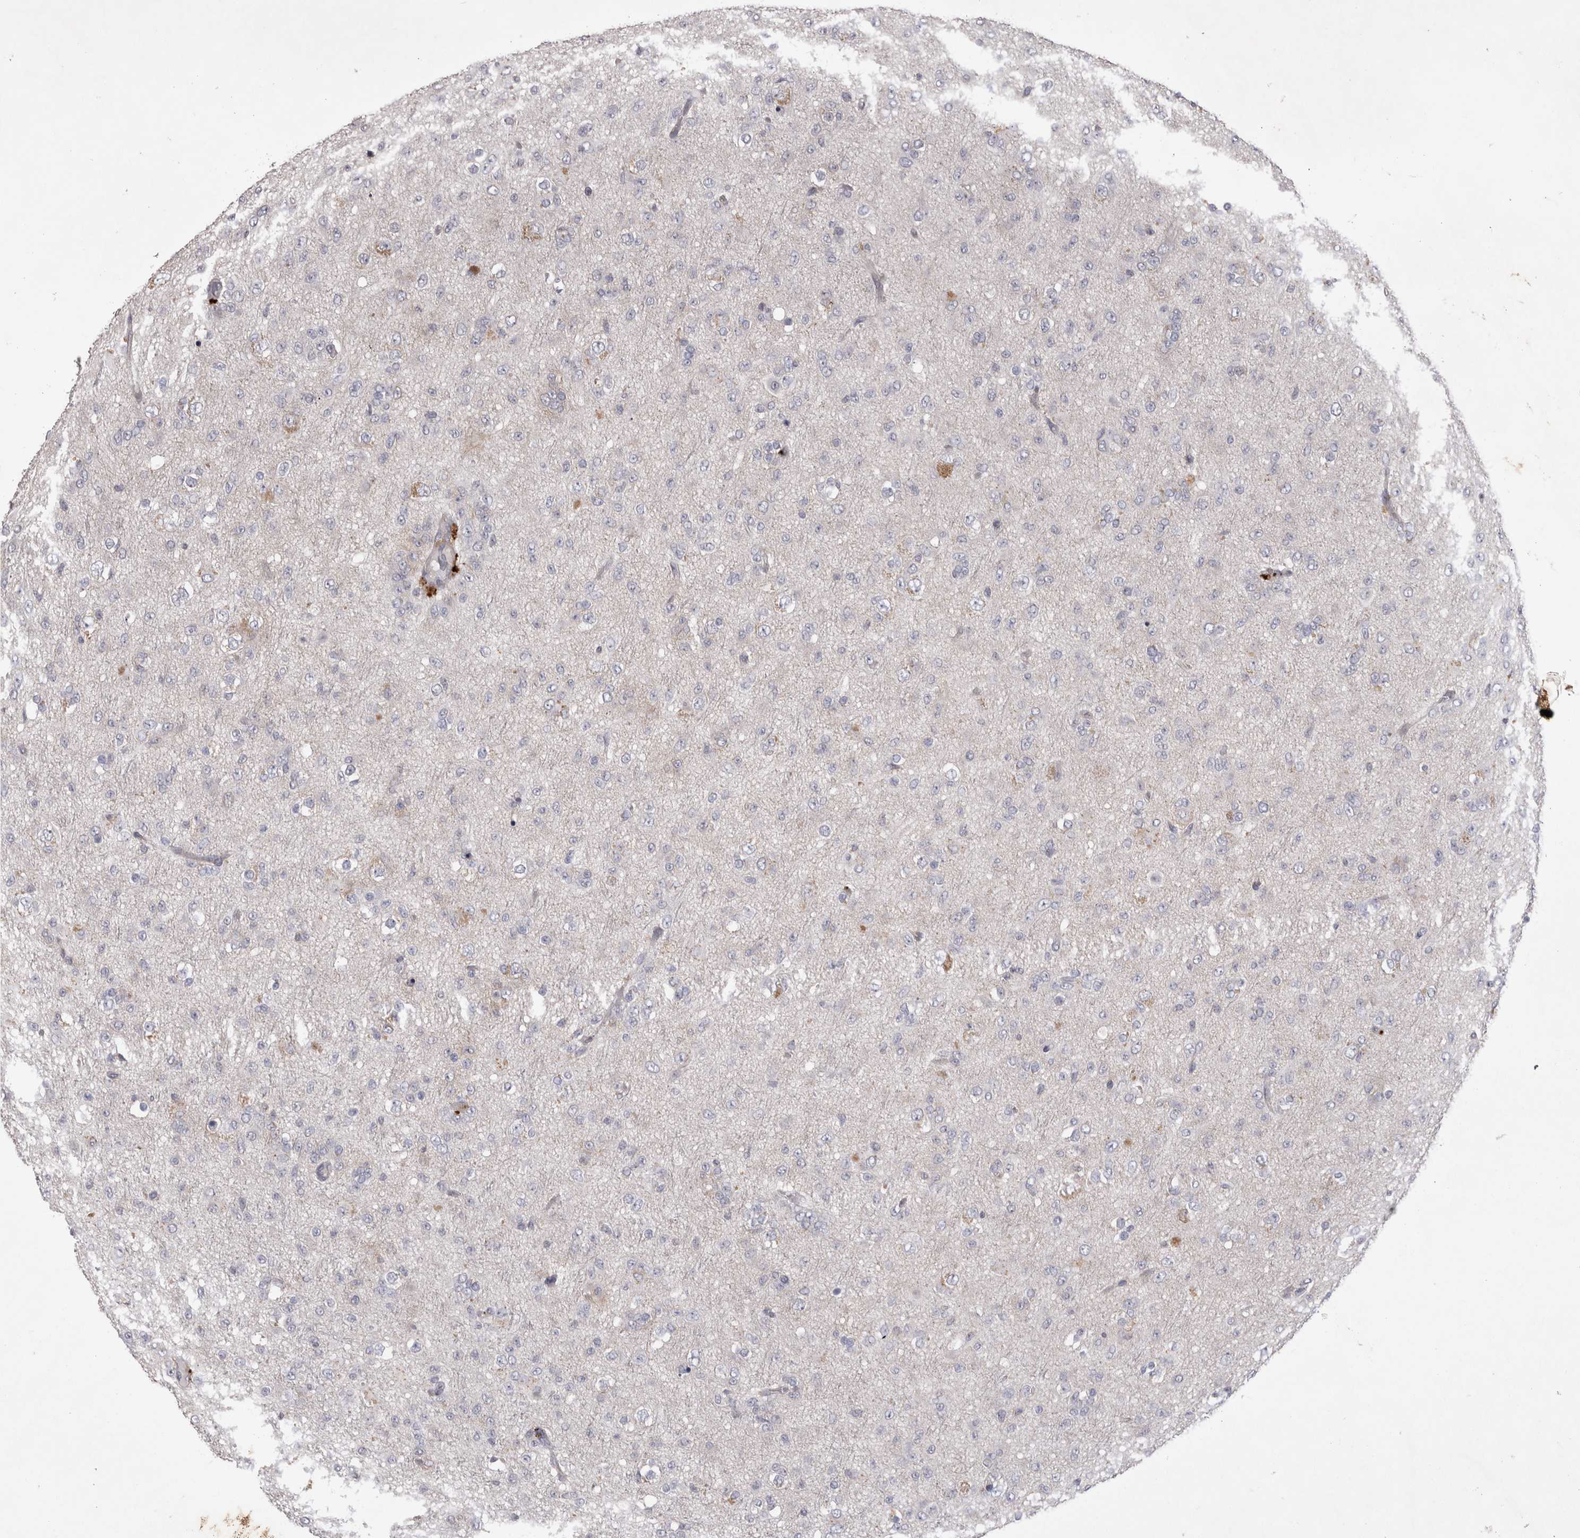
{"staining": {"intensity": "negative", "quantity": "none", "location": "none"}, "tissue": "glioma", "cell_type": "Tumor cells", "image_type": "cancer", "snomed": [{"axis": "morphology", "description": "Glioma, malignant, Low grade"}, {"axis": "topography", "description": "Brain"}], "caption": "DAB (3,3'-diaminobenzidine) immunohistochemical staining of human glioma shows no significant staining in tumor cells.", "gene": "CTBS", "patient": {"sex": "male", "age": 65}}